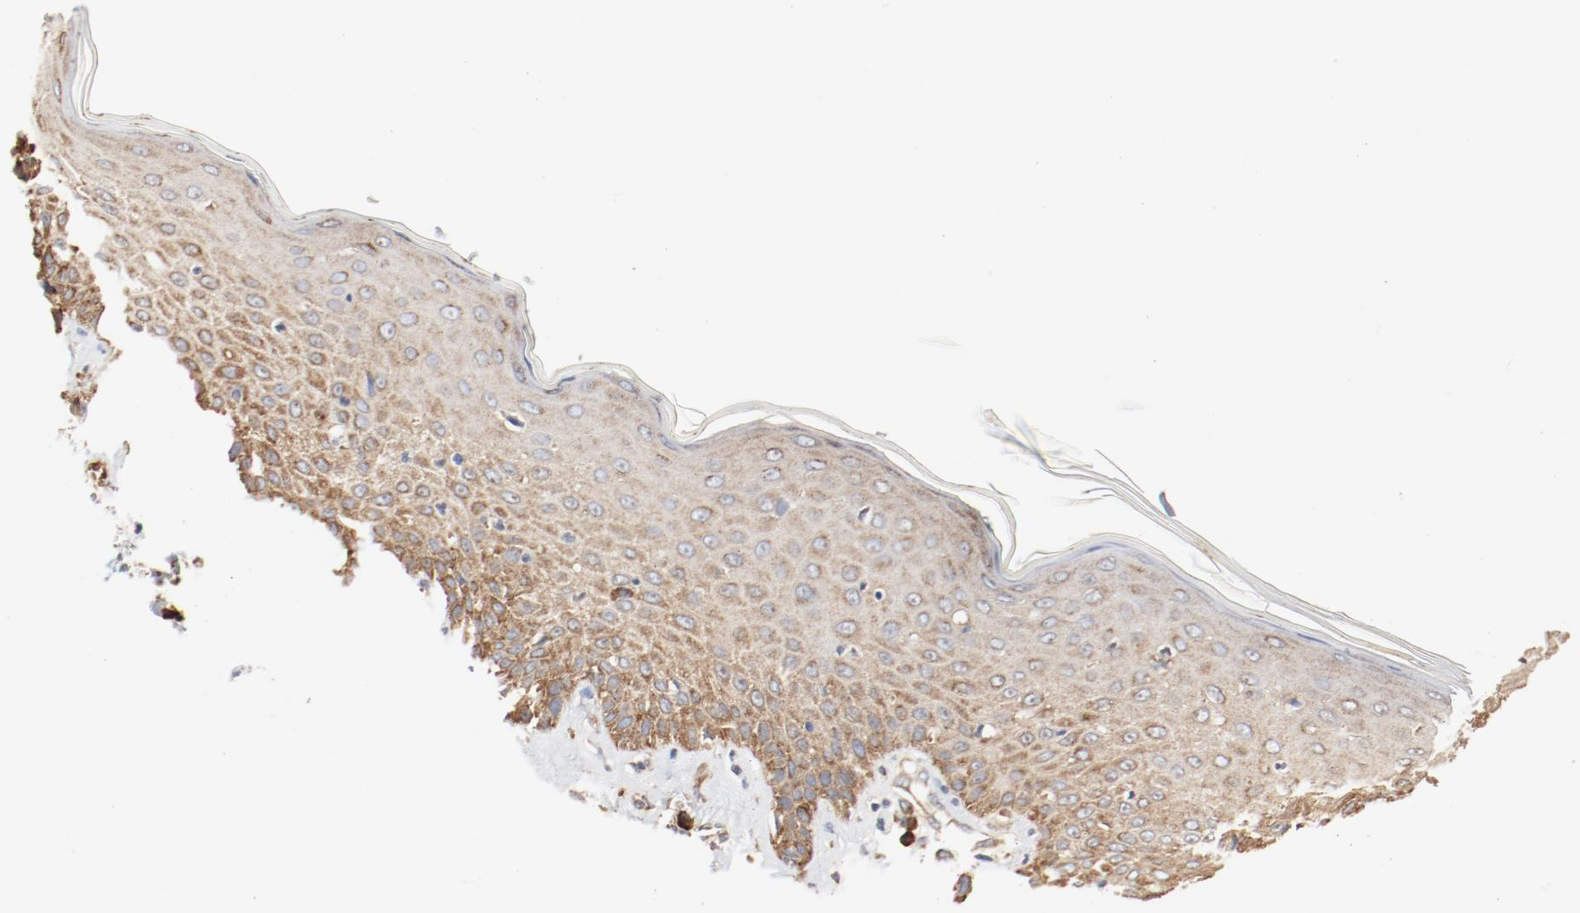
{"staining": {"intensity": "moderate", "quantity": ">75%", "location": "cytoplasmic/membranous"}, "tissue": "skin cancer", "cell_type": "Tumor cells", "image_type": "cancer", "snomed": [{"axis": "morphology", "description": "Squamous cell carcinoma, NOS"}, {"axis": "topography", "description": "Skin"}], "caption": "Immunohistochemical staining of human skin squamous cell carcinoma exhibits medium levels of moderate cytoplasmic/membranous protein expression in approximately >75% of tumor cells. Using DAB (3,3'-diaminobenzidine) (brown) and hematoxylin (blue) stains, captured at high magnification using brightfield microscopy.", "gene": "RPS6", "patient": {"sex": "female", "age": 59}}